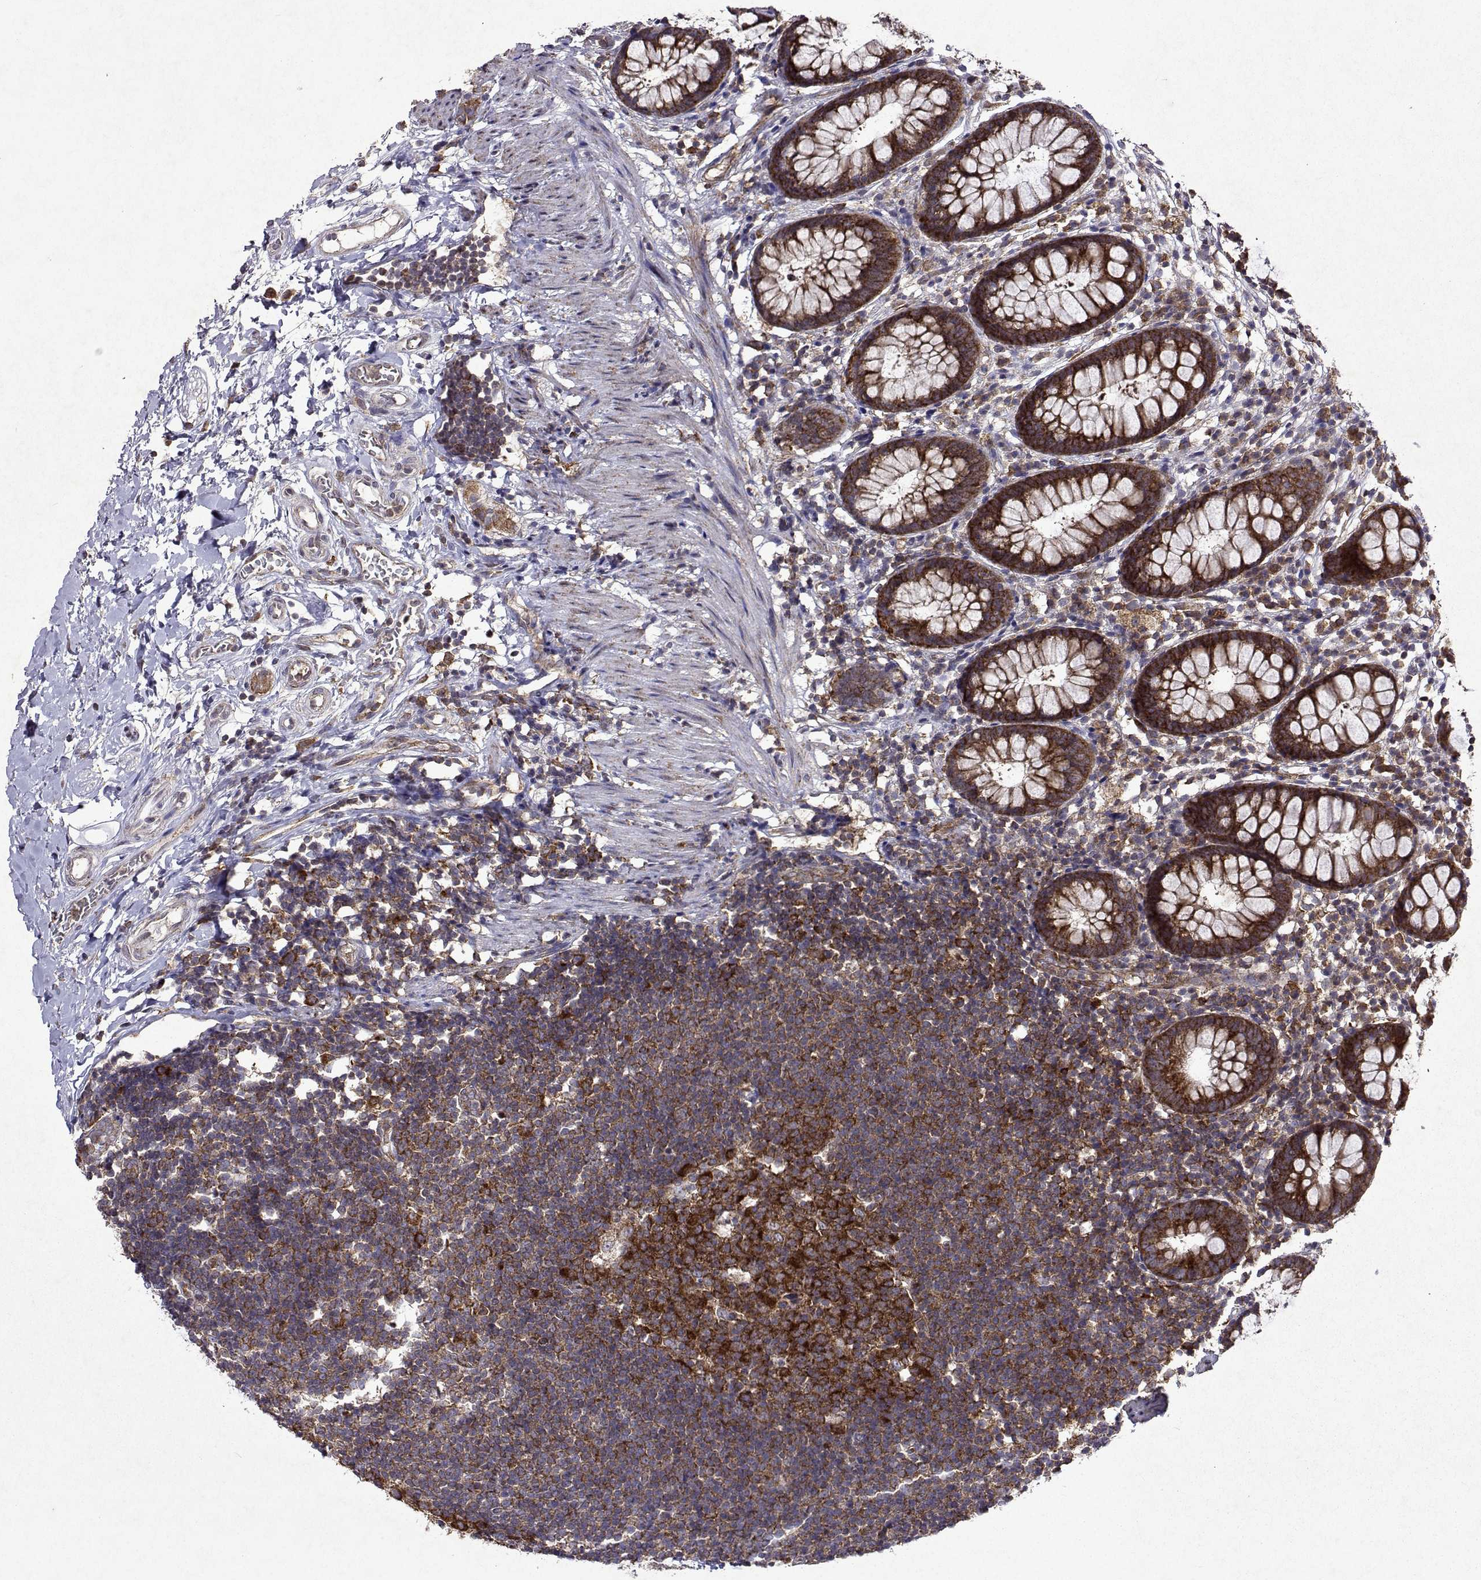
{"staining": {"intensity": "strong", "quantity": ">75%", "location": "cytoplasmic/membranous"}, "tissue": "rectum", "cell_type": "Glandular cells", "image_type": "normal", "snomed": [{"axis": "morphology", "description": "Normal tissue, NOS"}, {"axis": "topography", "description": "Rectum"}], "caption": "High-power microscopy captured an immunohistochemistry image of normal rectum, revealing strong cytoplasmic/membranous positivity in about >75% of glandular cells. (brown staining indicates protein expression, while blue staining denotes nuclei).", "gene": "TARBP2", "patient": {"sex": "female", "age": 62}}